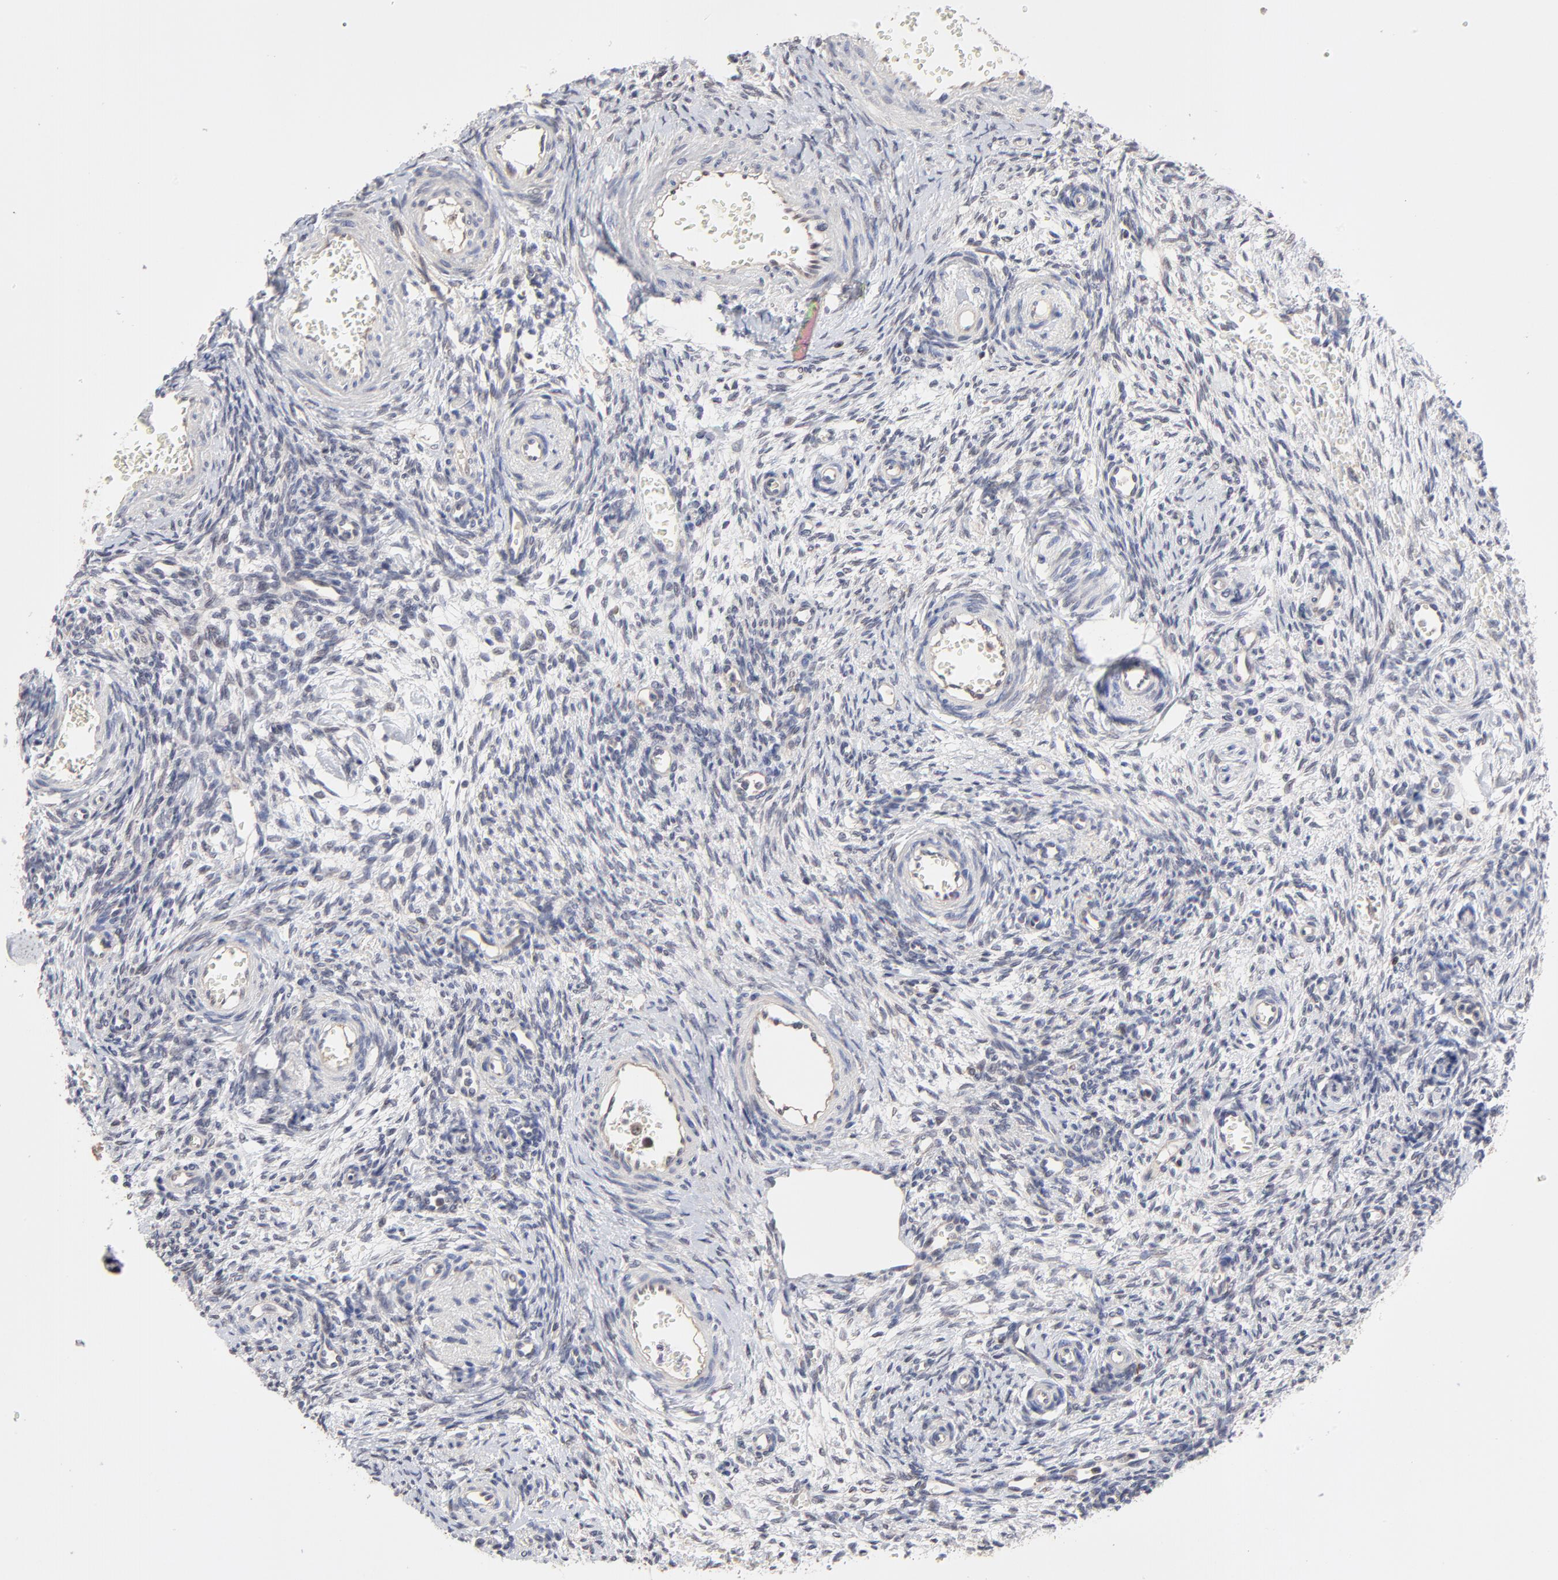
{"staining": {"intensity": "weak", "quantity": ">75%", "location": "cytoplasmic/membranous"}, "tissue": "ovary", "cell_type": "Follicle cells", "image_type": "normal", "snomed": [{"axis": "morphology", "description": "Normal tissue, NOS"}, {"axis": "topography", "description": "Ovary"}], "caption": "Weak cytoplasmic/membranous expression is appreciated in approximately >75% of follicle cells in unremarkable ovary.", "gene": "ZNF157", "patient": {"sex": "female", "age": 39}}